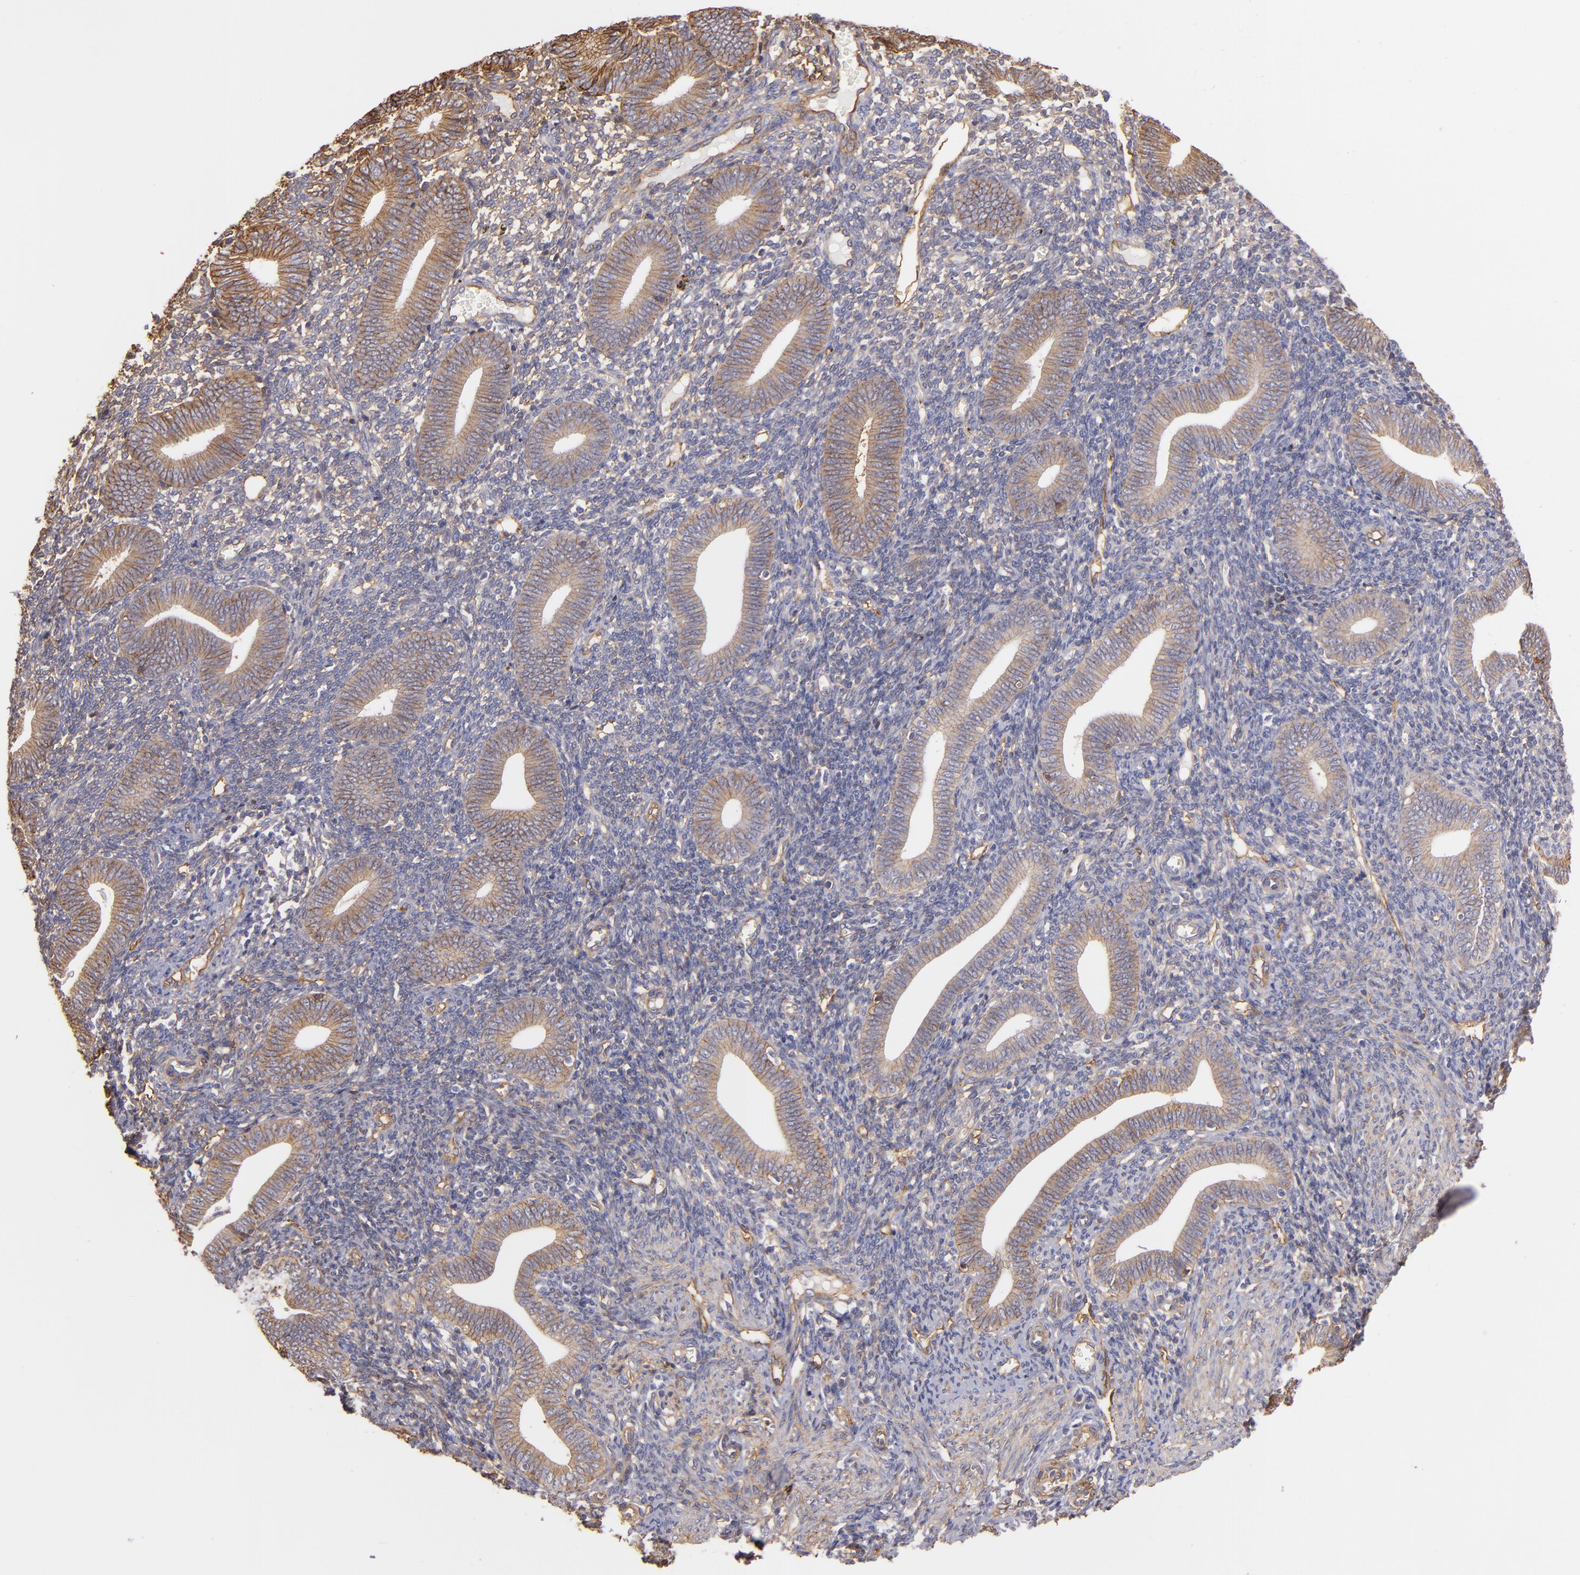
{"staining": {"intensity": "weak", "quantity": "<25%", "location": "cytoplasmic/membranous"}, "tissue": "endometrium", "cell_type": "Cells in endometrial stroma", "image_type": "normal", "snomed": [{"axis": "morphology", "description": "Normal tissue, NOS"}, {"axis": "topography", "description": "Uterus"}, {"axis": "topography", "description": "Endometrium"}], "caption": "Cells in endometrial stroma show no significant protein expression in benign endometrium. (Brightfield microscopy of DAB immunohistochemistry at high magnification).", "gene": "CD151", "patient": {"sex": "female", "age": 33}}